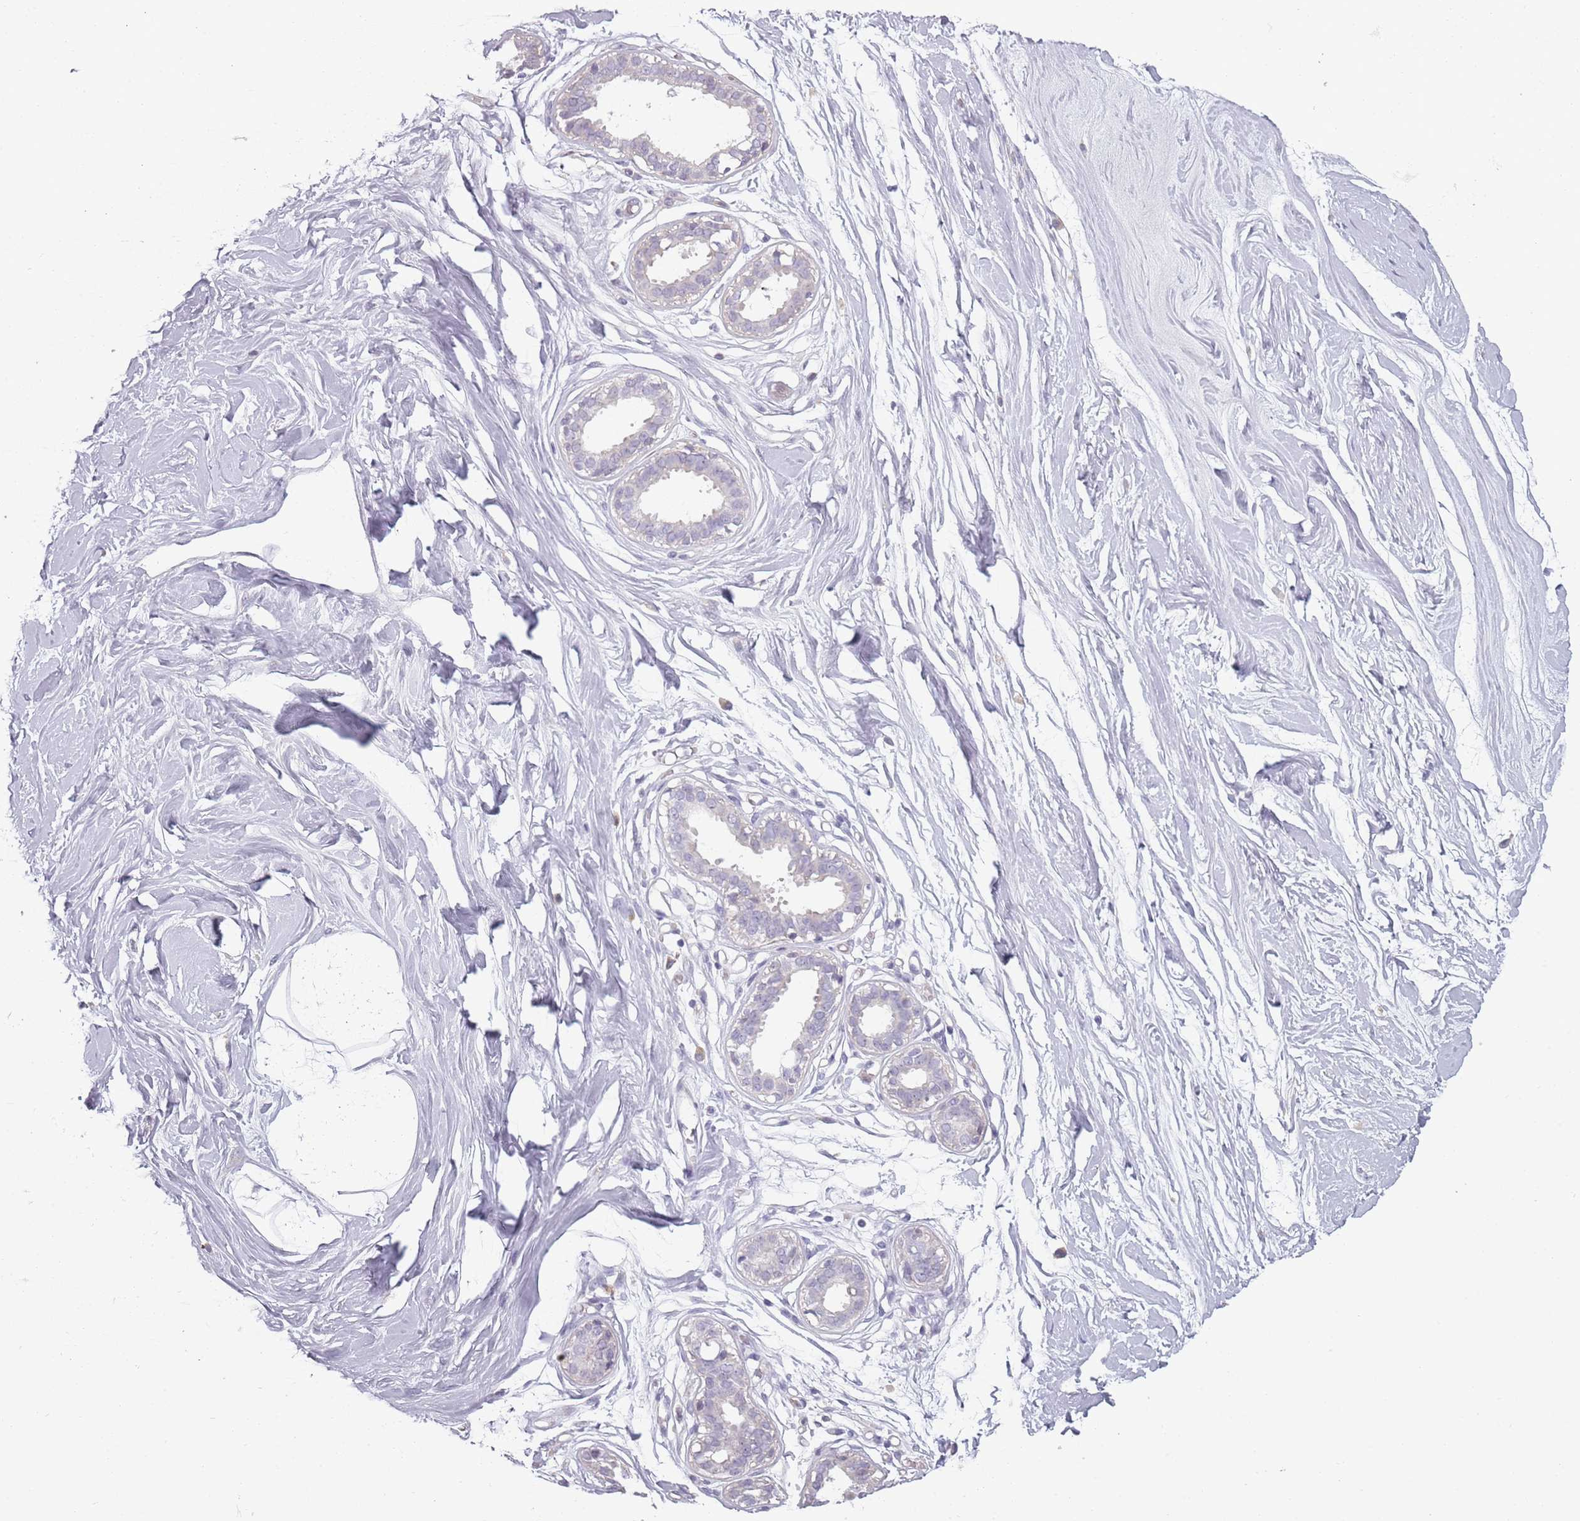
{"staining": {"intensity": "negative", "quantity": "none", "location": "none"}, "tissue": "breast", "cell_type": "Adipocytes", "image_type": "normal", "snomed": [{"axis": "morphology", "description": "Normal tissue, NOS"}, {"axis": "topography", "description": "Breast"}], "caption": "High magnification brightfield microscopy of benign breast stained with DAB (3,3'-diaminobenzidine) (brown) and counterstained with hematoxylin (blue): adipocytes show no significant staining. (DAB (3,3'-diaminobenzidine) immunohistochemistry (IHC) with hematoxylin counter stain).", "gene": "CC2D2B", "patient": {"sex": "female", "age": 45}}